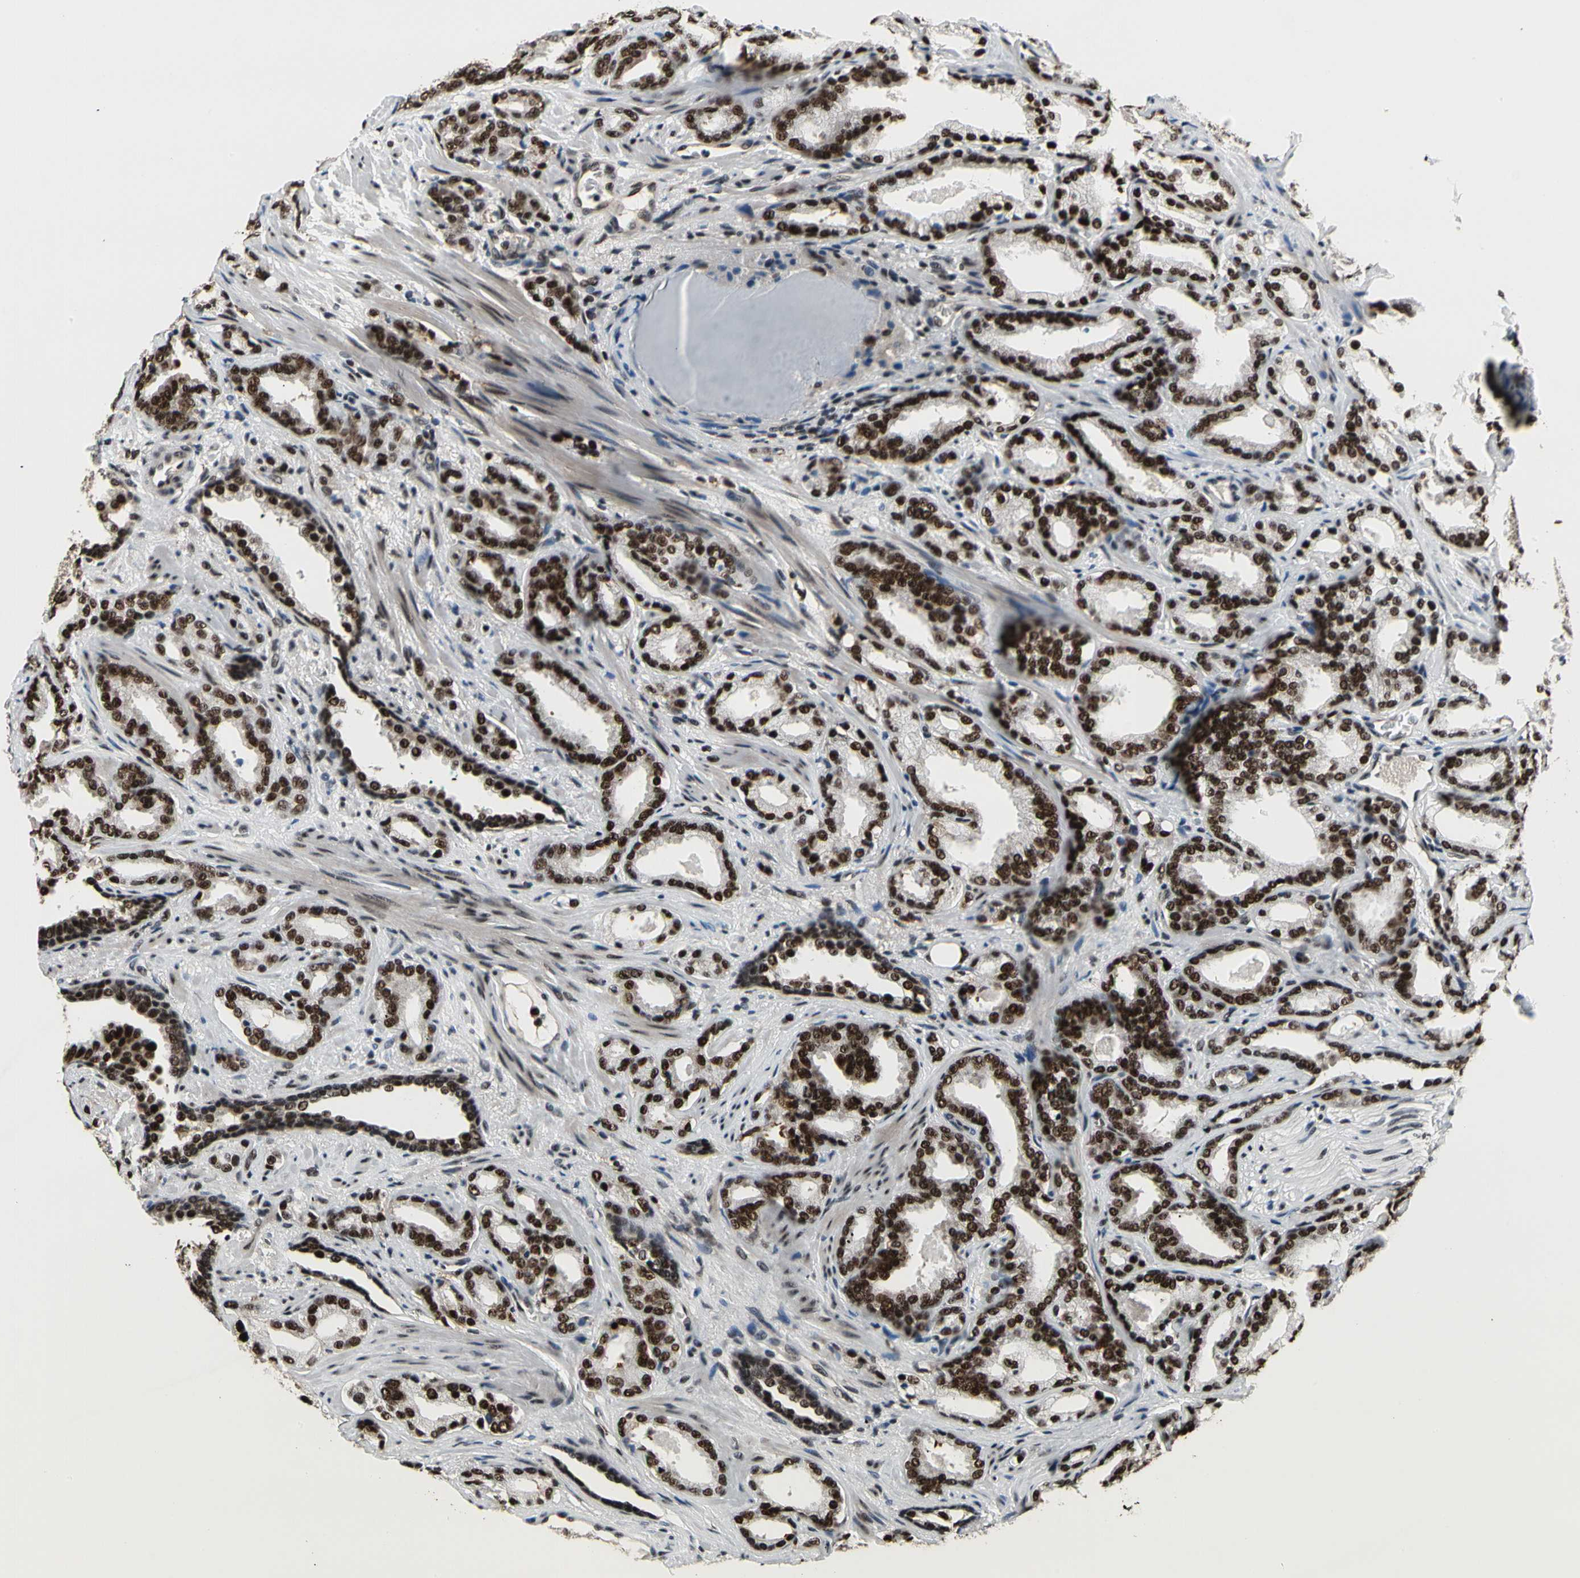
{"staining": {"intensity": "strong", "quantity": ">75%", "location": "nuclear"}, "tissue": "prostate cancer", "cell_type": "Tumor cells", "image_type": "cancer", "snomed": [{"axis": "morphology", "description": "Adenocarcinoma, Low grade"}, {"axis": "topography", "description": "Prostate"}], "caption": "This histopathology image displays immunohistochemistry staining of adenocarcinoma (low-grade) (prostate), with high strong nuclear staining in approximately >75% of tumor cells.", "gene": "SRSF11", "patient": {"sex": "male", "age": 63}}